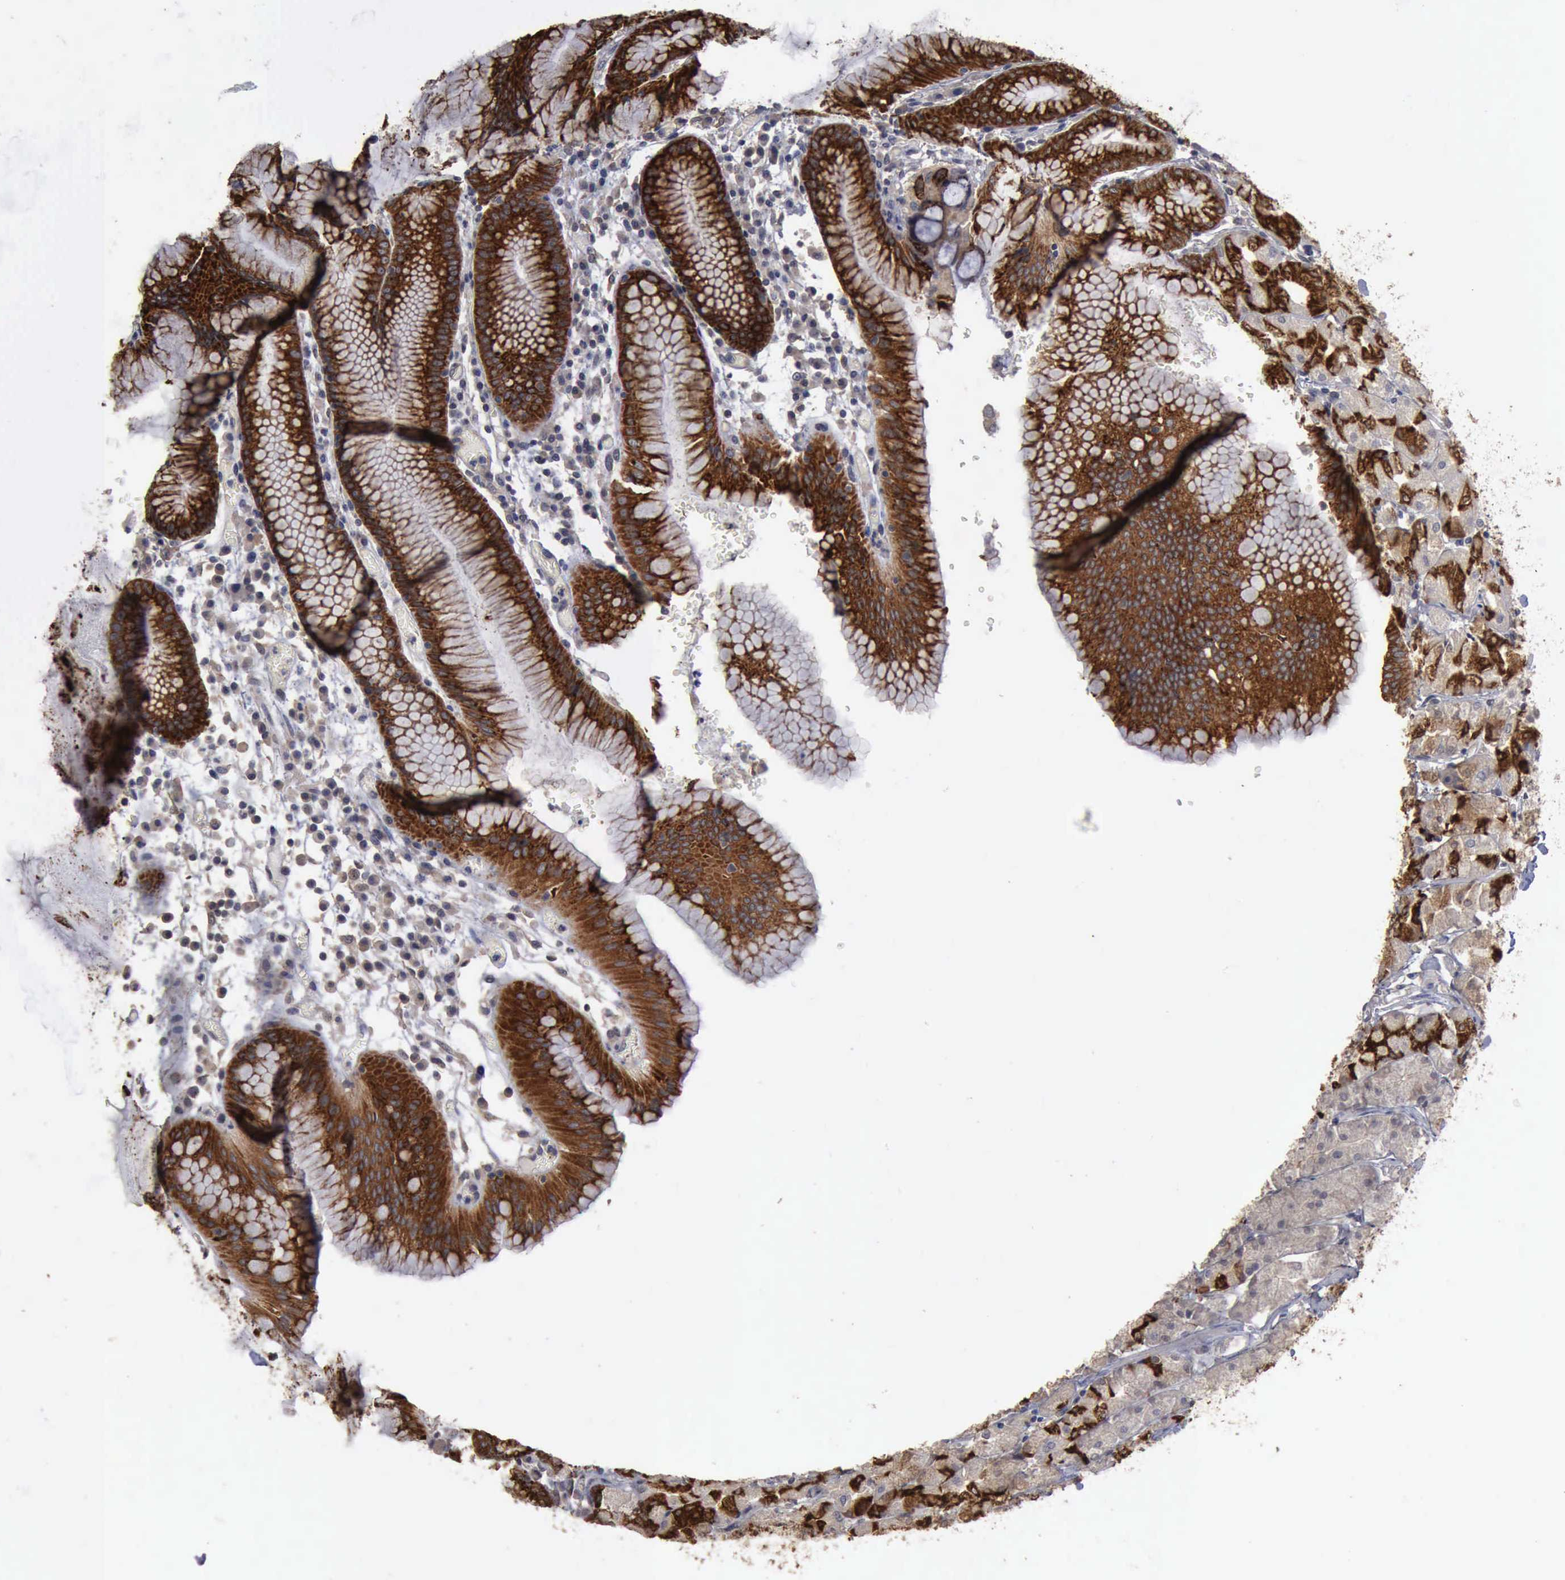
{"staining": {"intensity": "strong", "quantity": ">75%", "location": "cytoplasmic/membranous"}, "tissue": "stomach", "cell_type": "Glandular cells", "image_type": "normal", "snomed": [{"axis": "morphology", "description": "Normal tissue, NOS"}, {"axis": "topography", "description": "Stomach, lower"}], "caption": "Immunohistochemistry (IHC) staining of normal stomach, which shows high levels of strong cytoplasmic/membranous positivity in about >75% of glandular cells indicating strong cytoplasmic/membranous protein staining. The staining was performed using DAB (3,3'-diaminobenzidine) (brown) for protein detection and nuclei were counterstained in hematoxylin (blue).", "gene": "CRKL", "patient": {"sex": "female", "age": 73}}